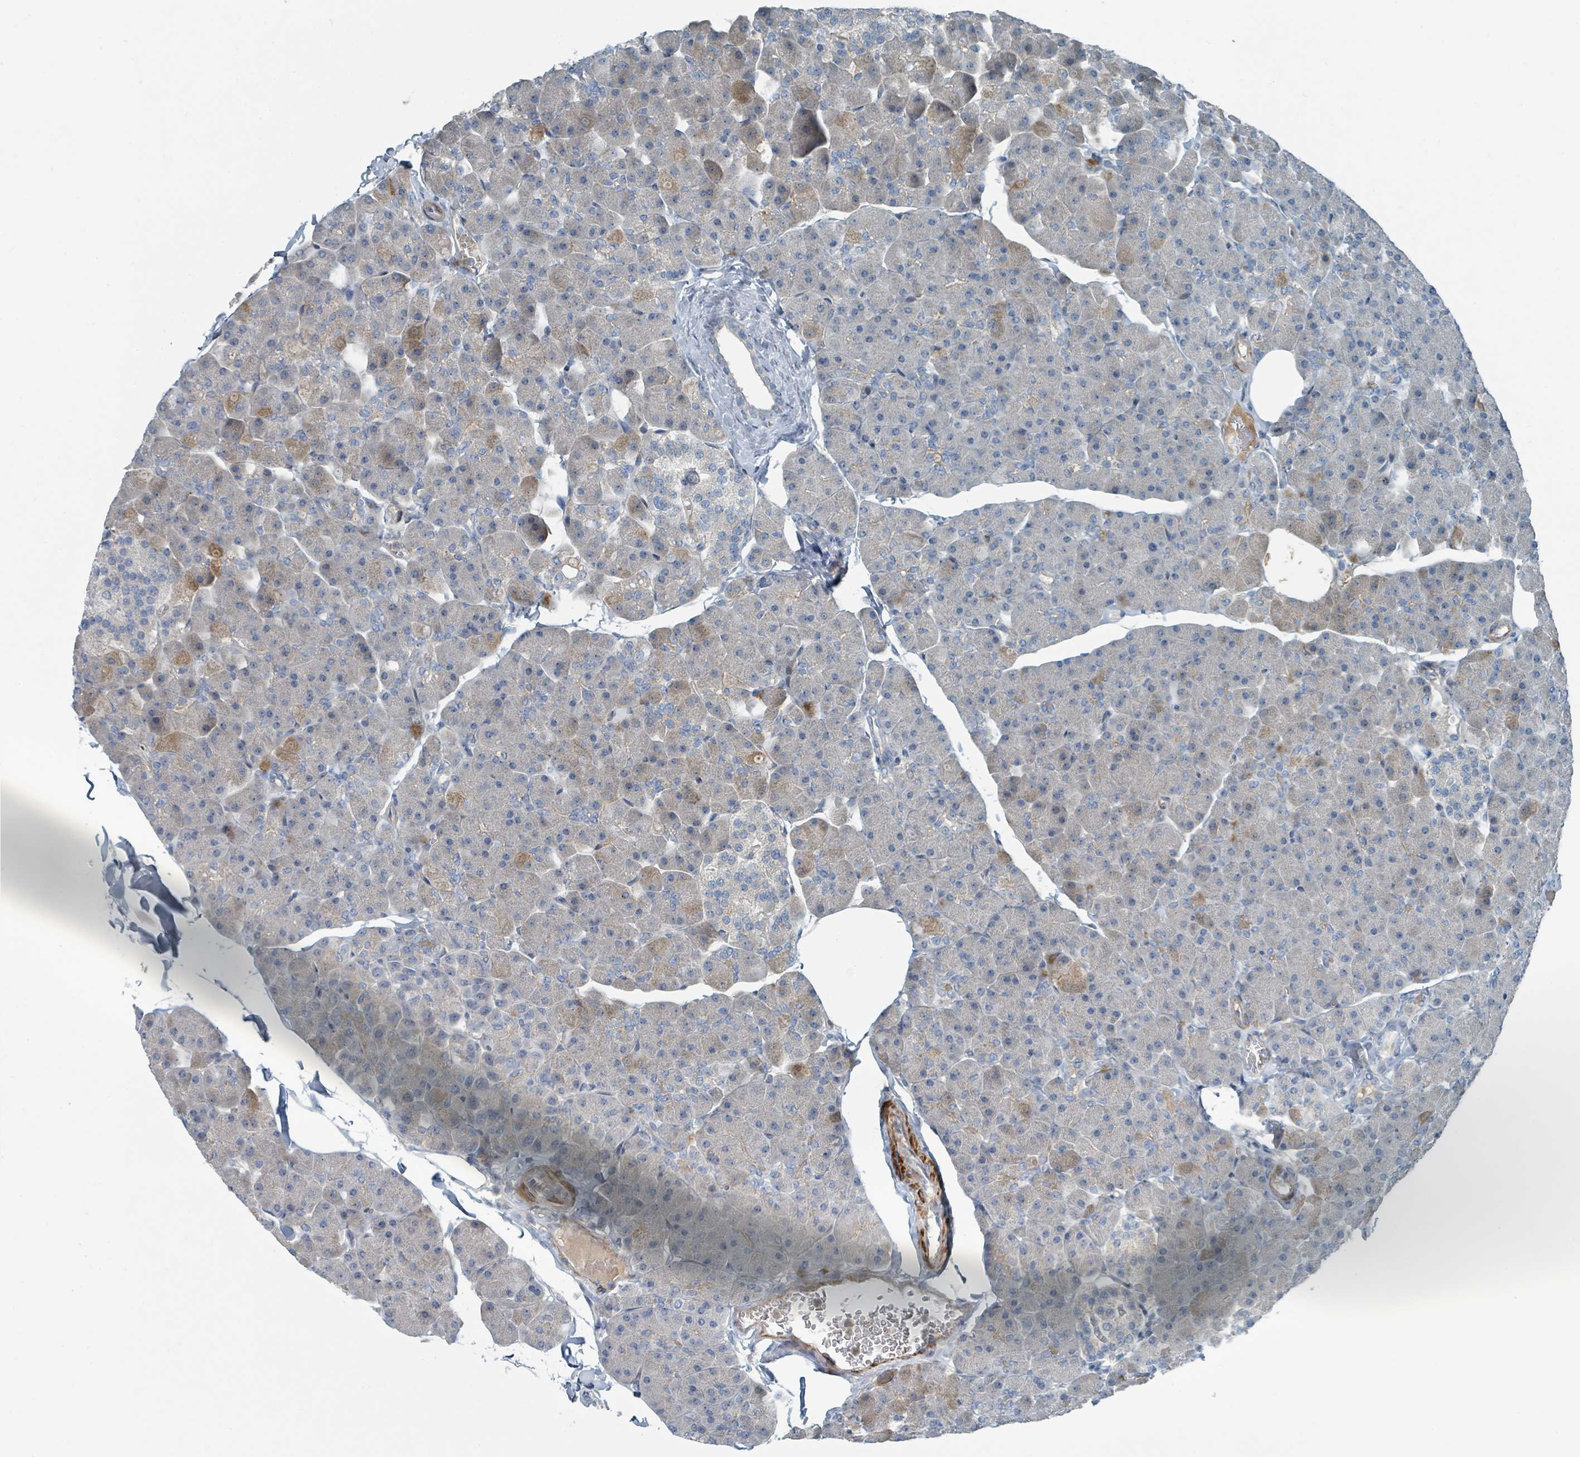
{"staining": {"intensity": "moderate", "quantity": "<25%", "location": "cytoplasmic/membranous"}, "tissue": "pancreas", "cell_type": "Exocrine glandular cells", "image_type": "normal", "snomed": [{"axis": "morphology", "description": "Normal tissue, NOS"}, {"axis": "topography", "description": "Pancreas"}], "caption": "Pancreas stained with immunohistochemistry exhibits moderate cytoplasmic/membranous positivity in about <25% of exocrine glandular cells. (DAB (3,3'-diaminobenzidine) IHC with brightfield microscopy, high magnification).", "gene": "SLC44A5", "patient": {"sex": "male", "age": 35}}